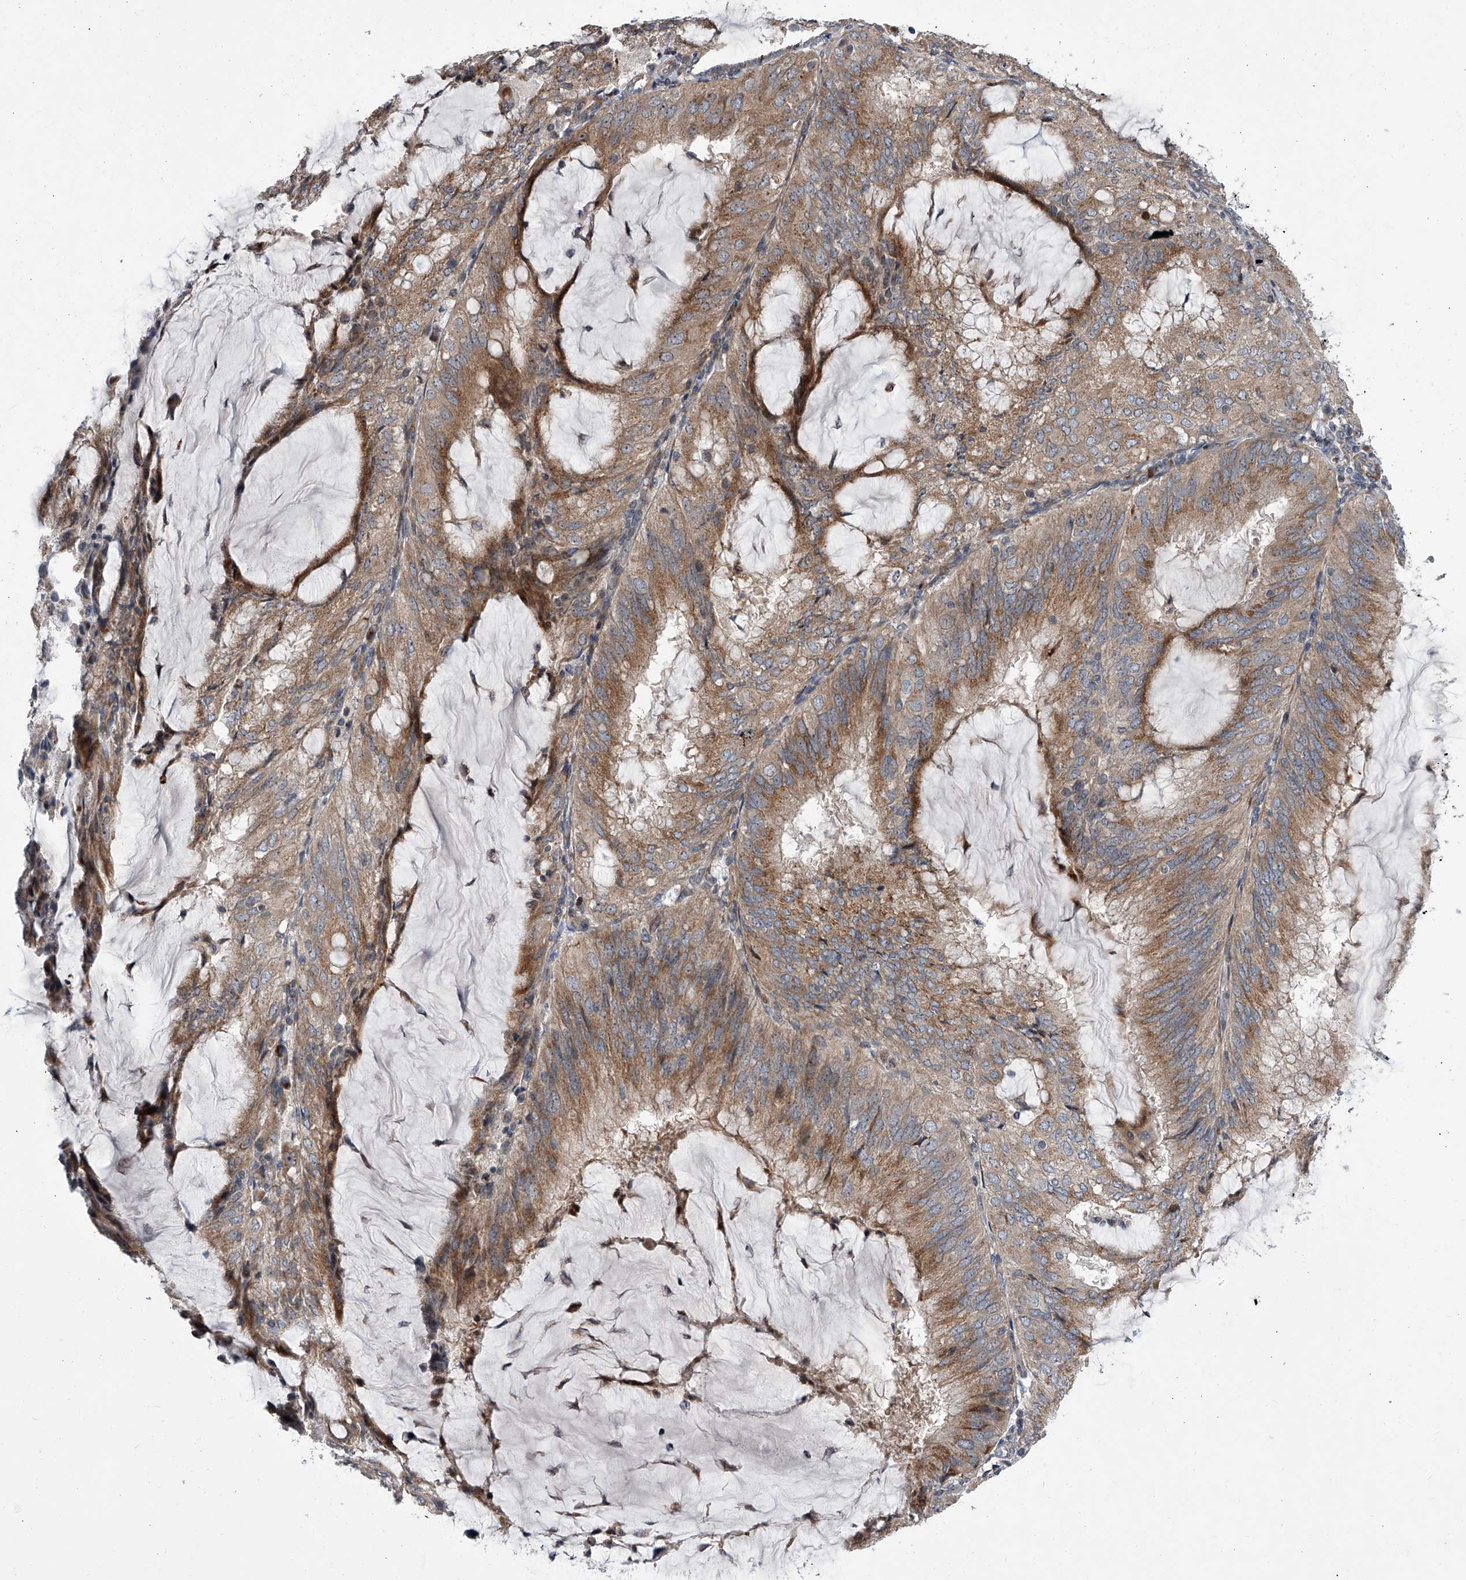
{"staining": {"intensity": "moderate", "quantity": ">75%", "location": "cytoplasmic/membranous"}, "tissue": "endometrial cancer", "cell_type": "Tumor cells", "image_type": "cancer", "snomed": [{"axis": "morphology", "description": "Adenocarcinoma, NOS"}, {"axis": "topography", "description": "Endometrium"}], "caption": "IHC image of human endometrial cancer stained for a protein (brown), which reveals medium levels of moderate cytoplasmic/membranous expression in about >75% of tumor cells.", "gene": "DLGAP2", "patient": {"sex": "female", "age": 81}}